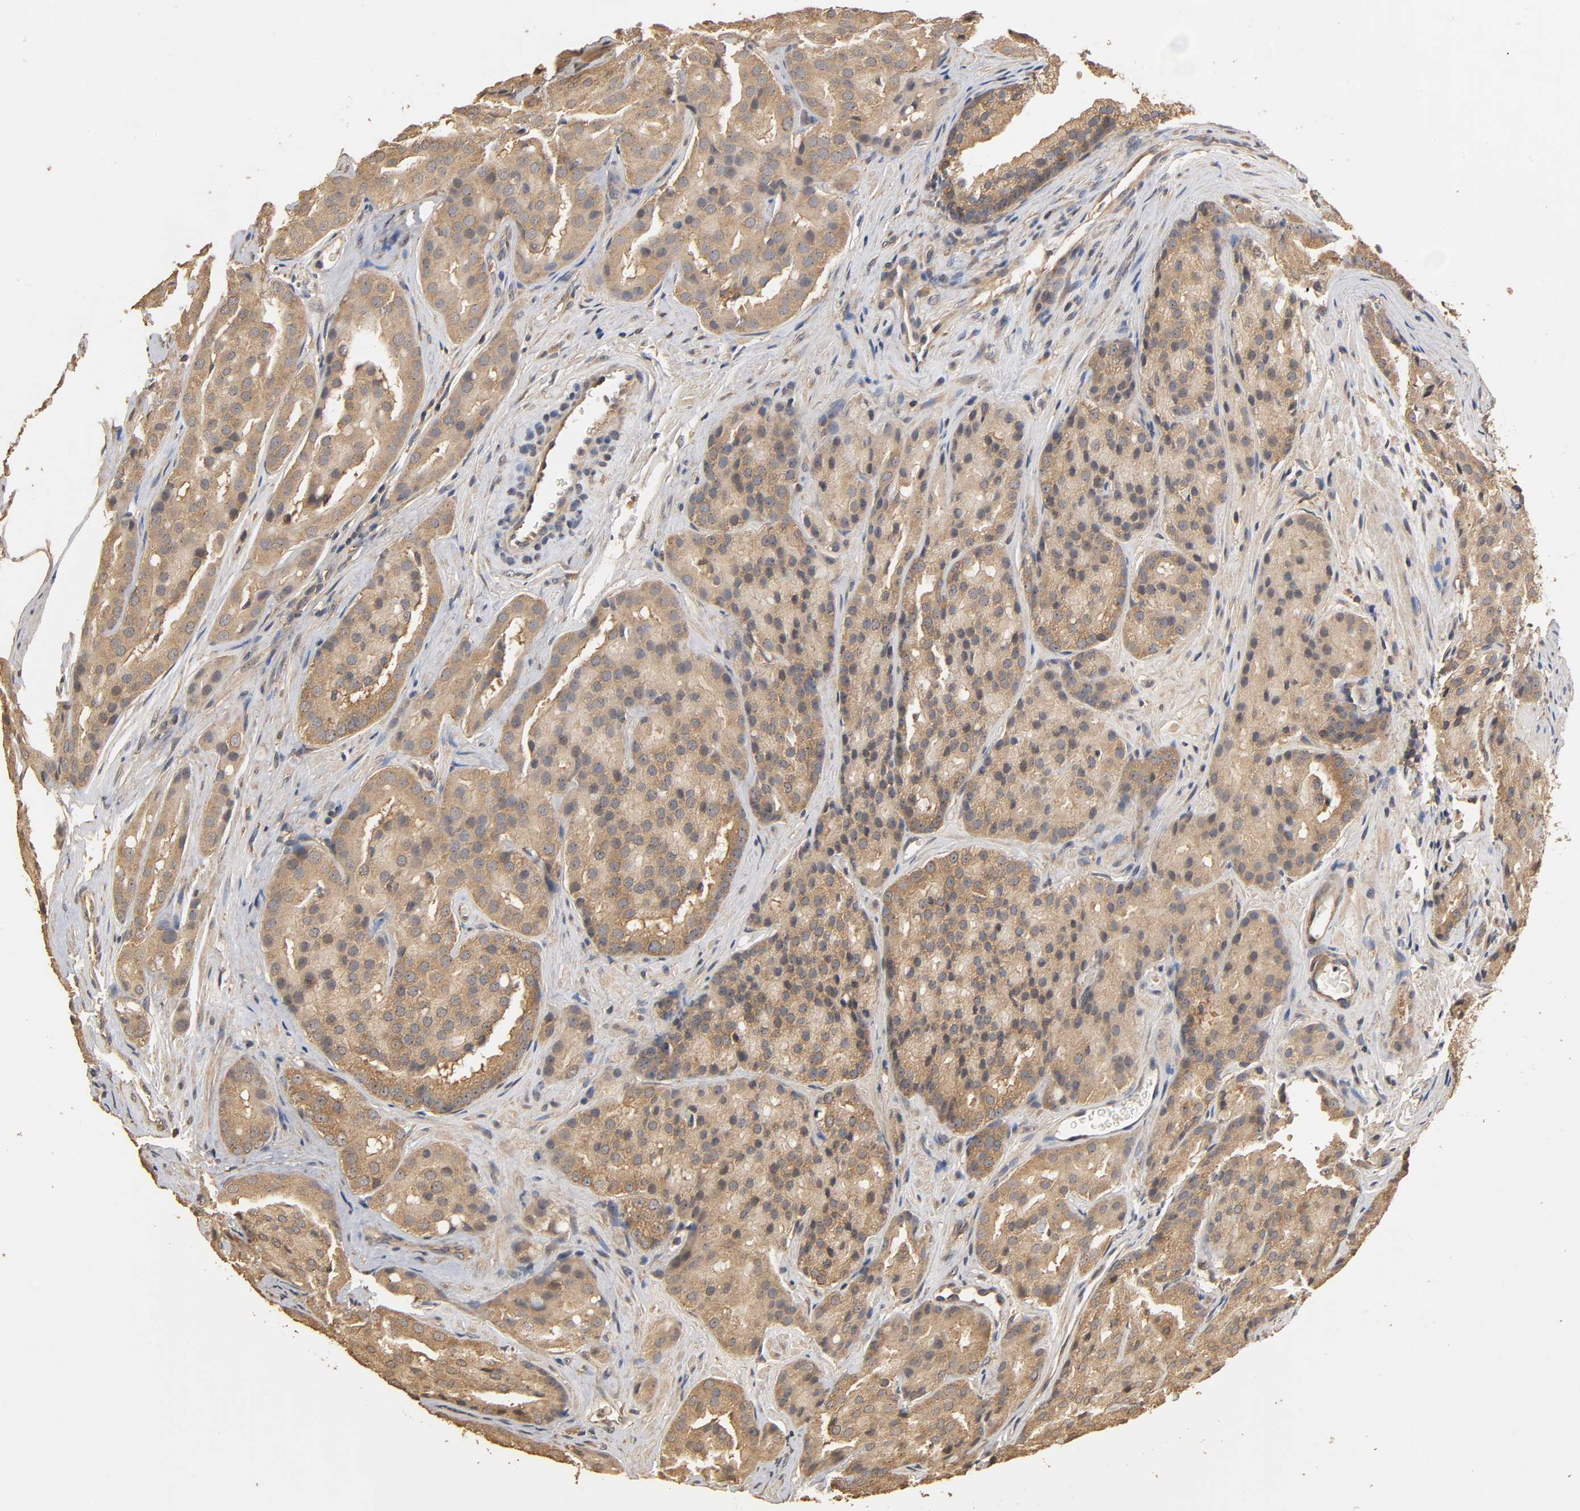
{"staining": {"intensity": "moderate", "quantity": ">75%", "location": "cytoplasmic/membranous"}, "tissue": "prostate cancer", "cell_type": "Tumor cells", "image_type": "cancer", "snomed": [{"axis": "morphology", "description": "Adenocarcinoma, High grade"}, {"axis": "topography", "description": "Prostate"}], "caption": "Human prostate high-grade adenocarcinoma stained for a protein (brown) reveals moderate cytoplasmic/membranous positive positivity in about >75% of tumor cells.", "gene": "ARHGEF7", "patient": {"sex": "male", "age": 64}}